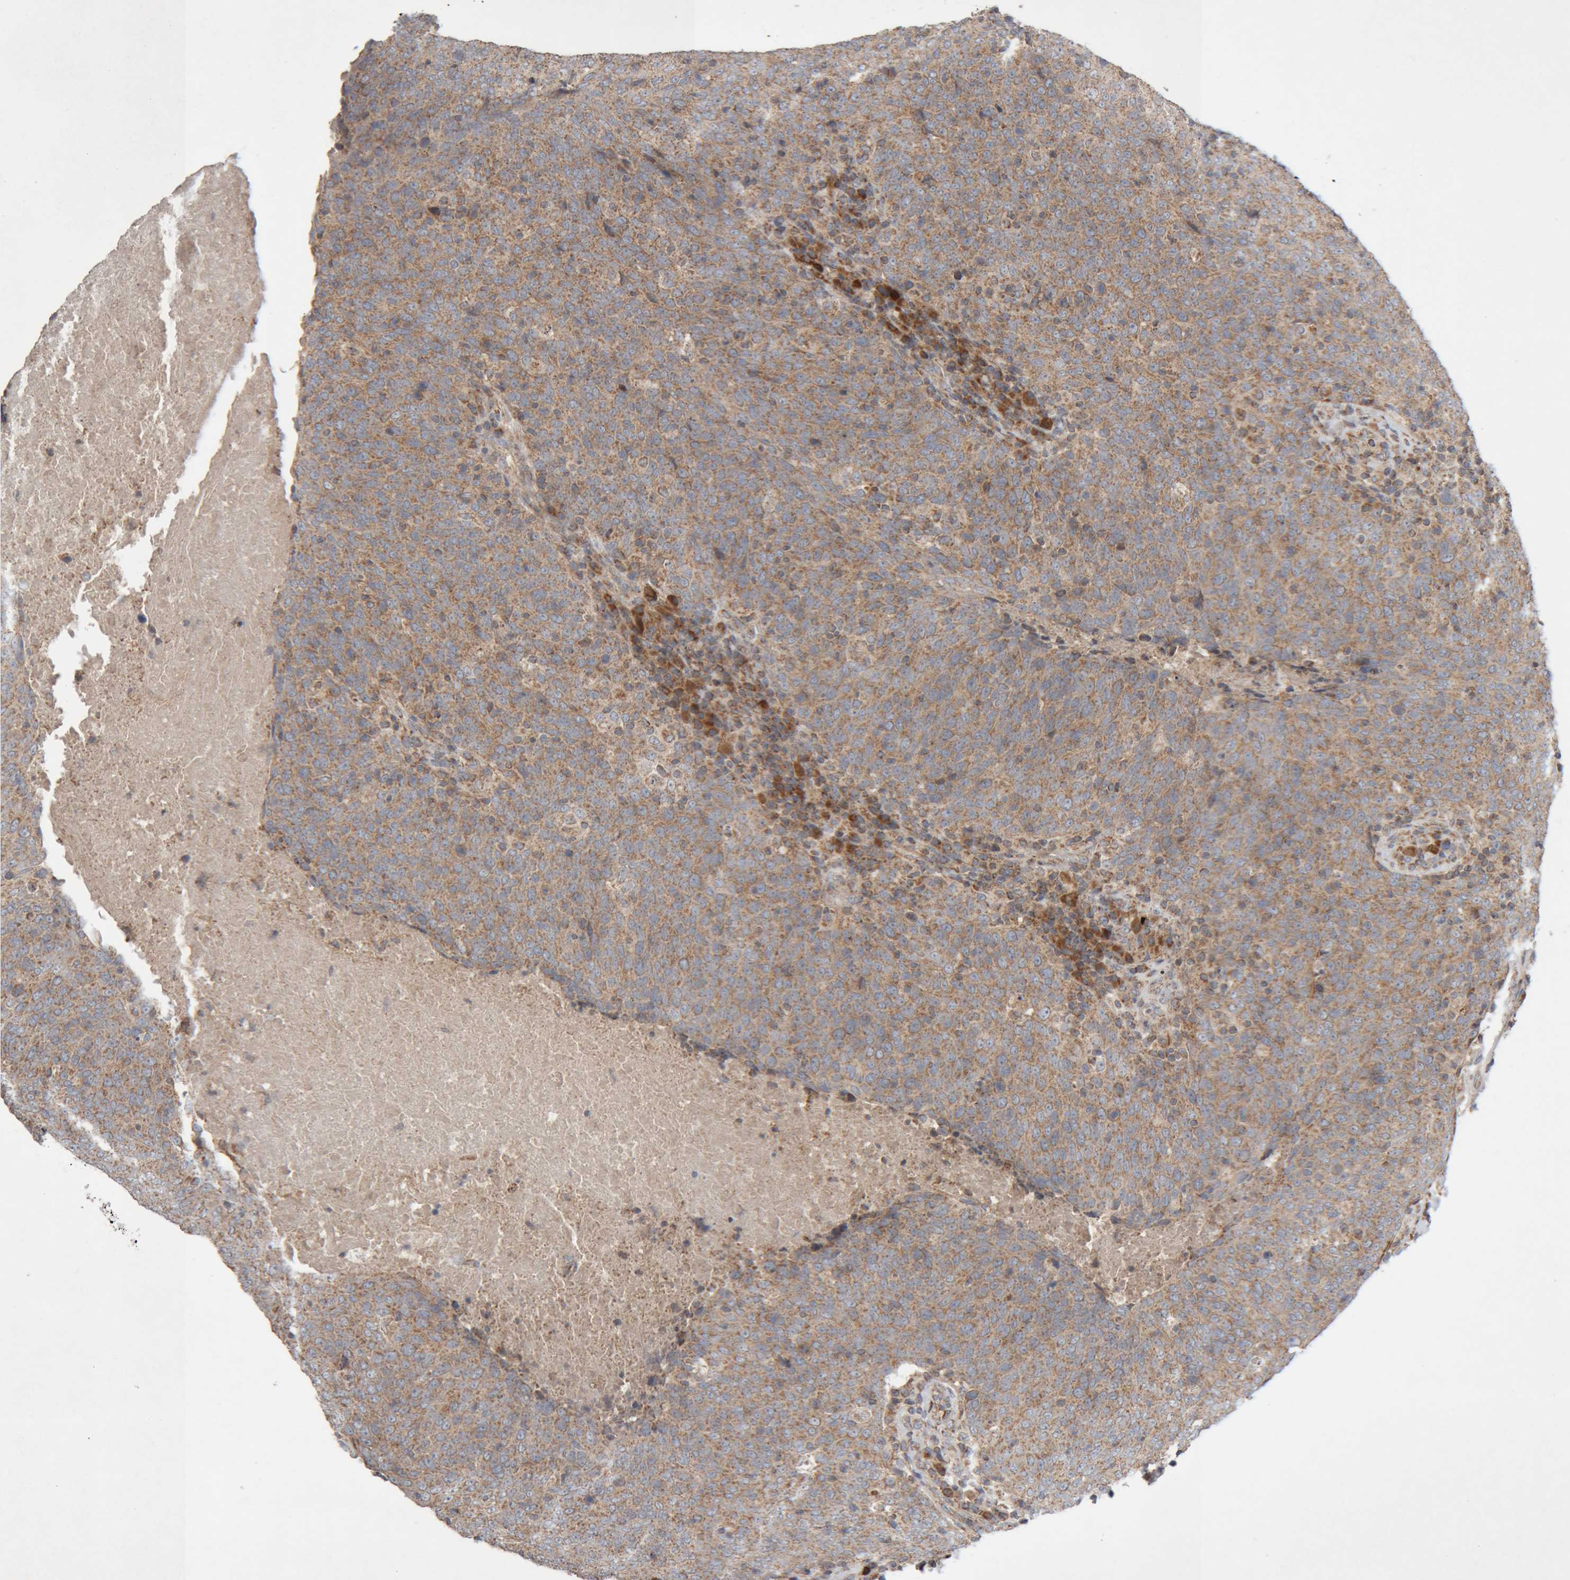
{"staining": {"intensity": "moderate", "quantity": ">75%", "location": "cytoplasmic/membranous"}, "tissue": "head and neck cancer", "cell_type": "Tumor cells", "image_type": "cancer", "snomed": [{"axis": "morphology", "description": "Squamous cell carcinoma, NOS"}, {"axis": "morphology", "description": "Squamous cell carcinoma, metastatic, NOS"}, {"axis": "topography", "description": "Lymph node"}, {"axis": "topography", "description": "Head-Neck"}], "caption": "Immunohistochemical staining of squamous cell carcinoma (head and neck) displays moderate cytoplasmic/membranous protein positivity in approximately >75% of tumor cells. Using DAB (brown) and hematoxylin (blue) stains, captured at high magnification using brightfield microscopy.", "gene": "KIF21B", "patient": {"sex": "male", "age": 62}}